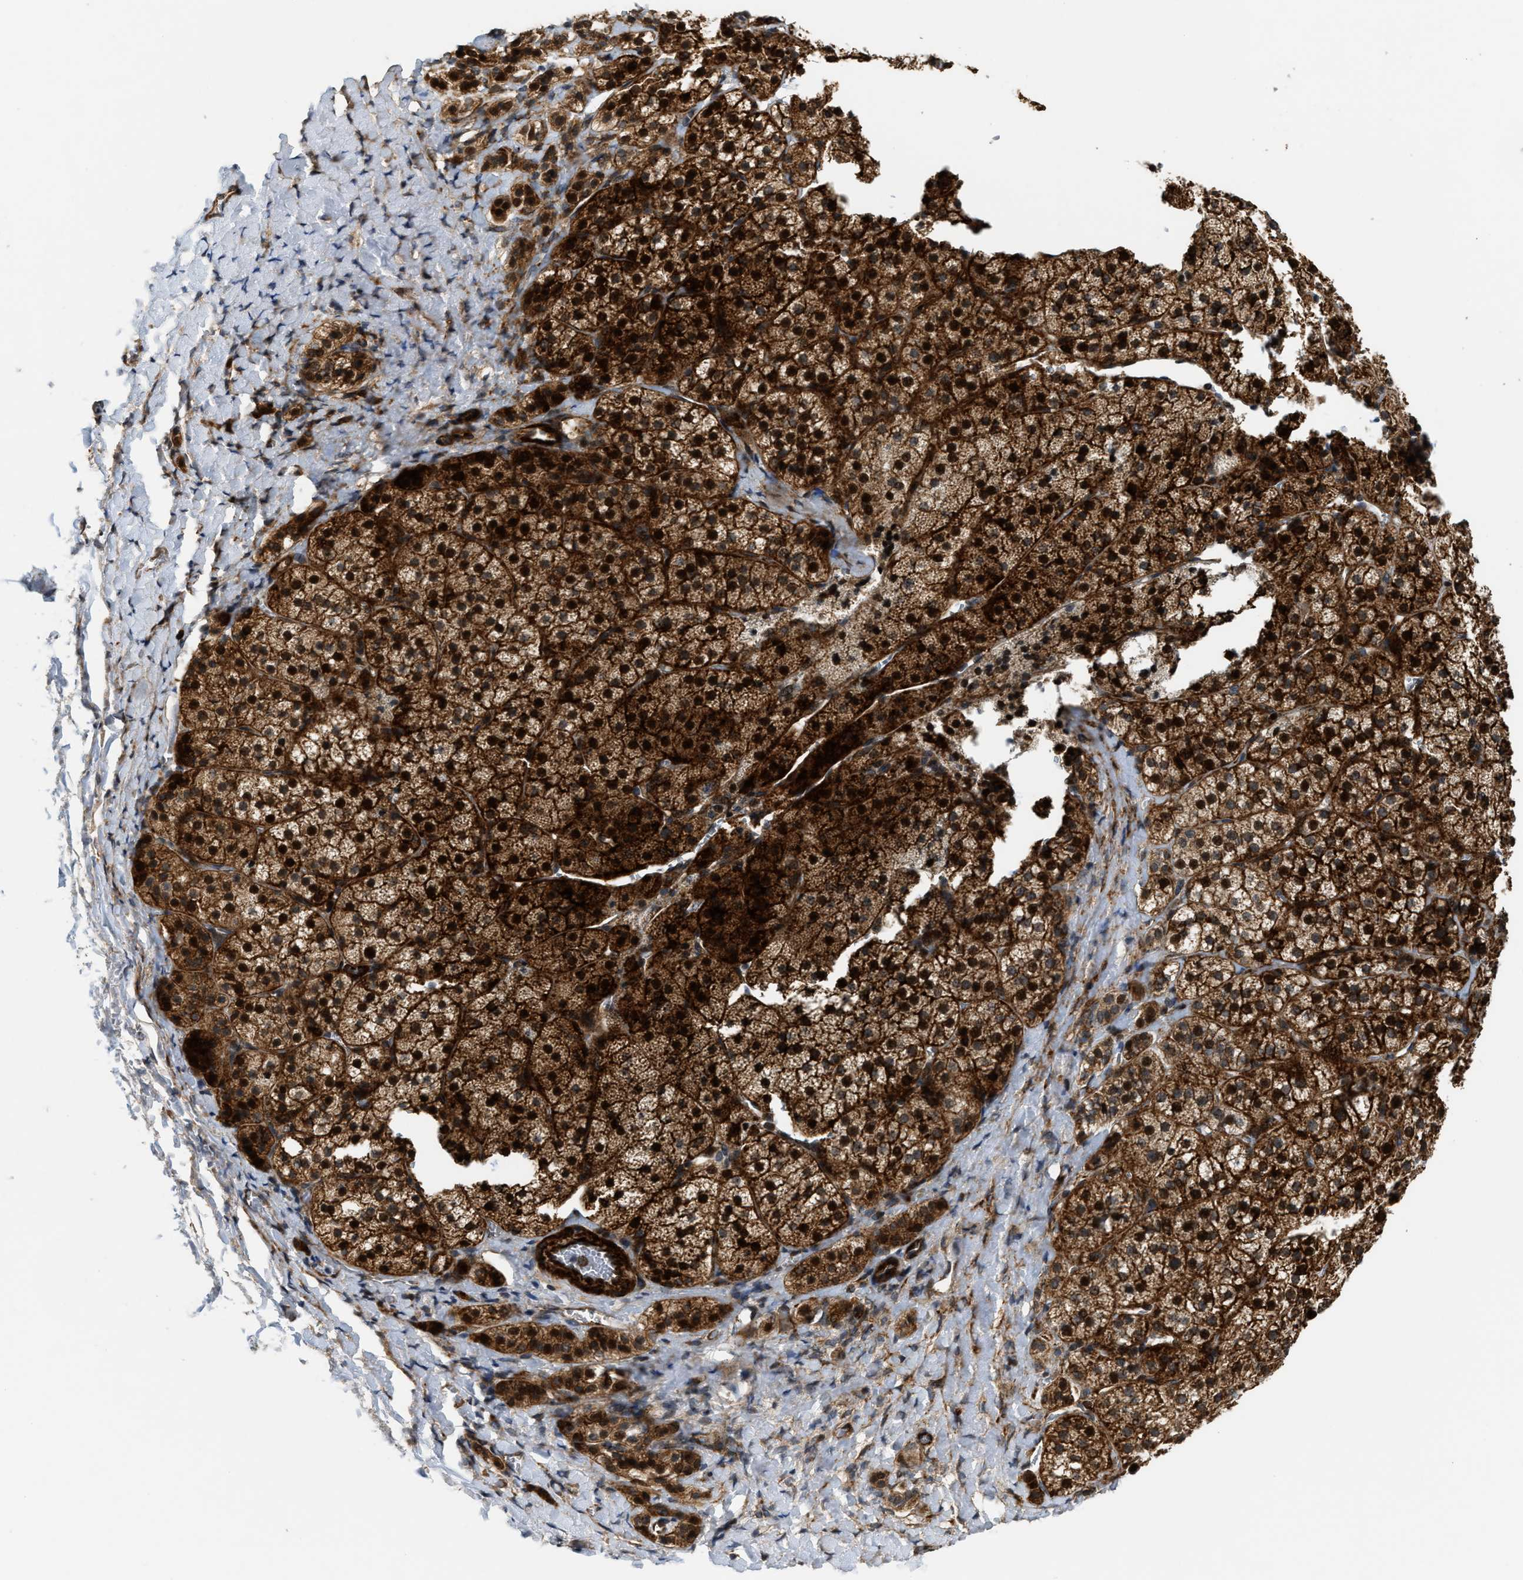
{"staining": {"intensity": "strong", "quantity": ">75%", "location": "cytoplasmic/membranous,nuclear"}, "tissue": "adrenal gland", "cell_type": "Glandular cells", "image_type": "normal", "snomed": [{"axis": "morphology", "description": "Normal tissue, NOS"}, {"axis": "topography", "description": "Adrenal gland"}], "caption": "Strong cytoplasmic/membranous,nuclear protein staining is present in approximately >75% of glandular cells in adrenal gland. (Brightfield microscopy of DAB IHC at high magnification).", "gene": "DPF2", "patient": {"sex": "female", "age": 44}}